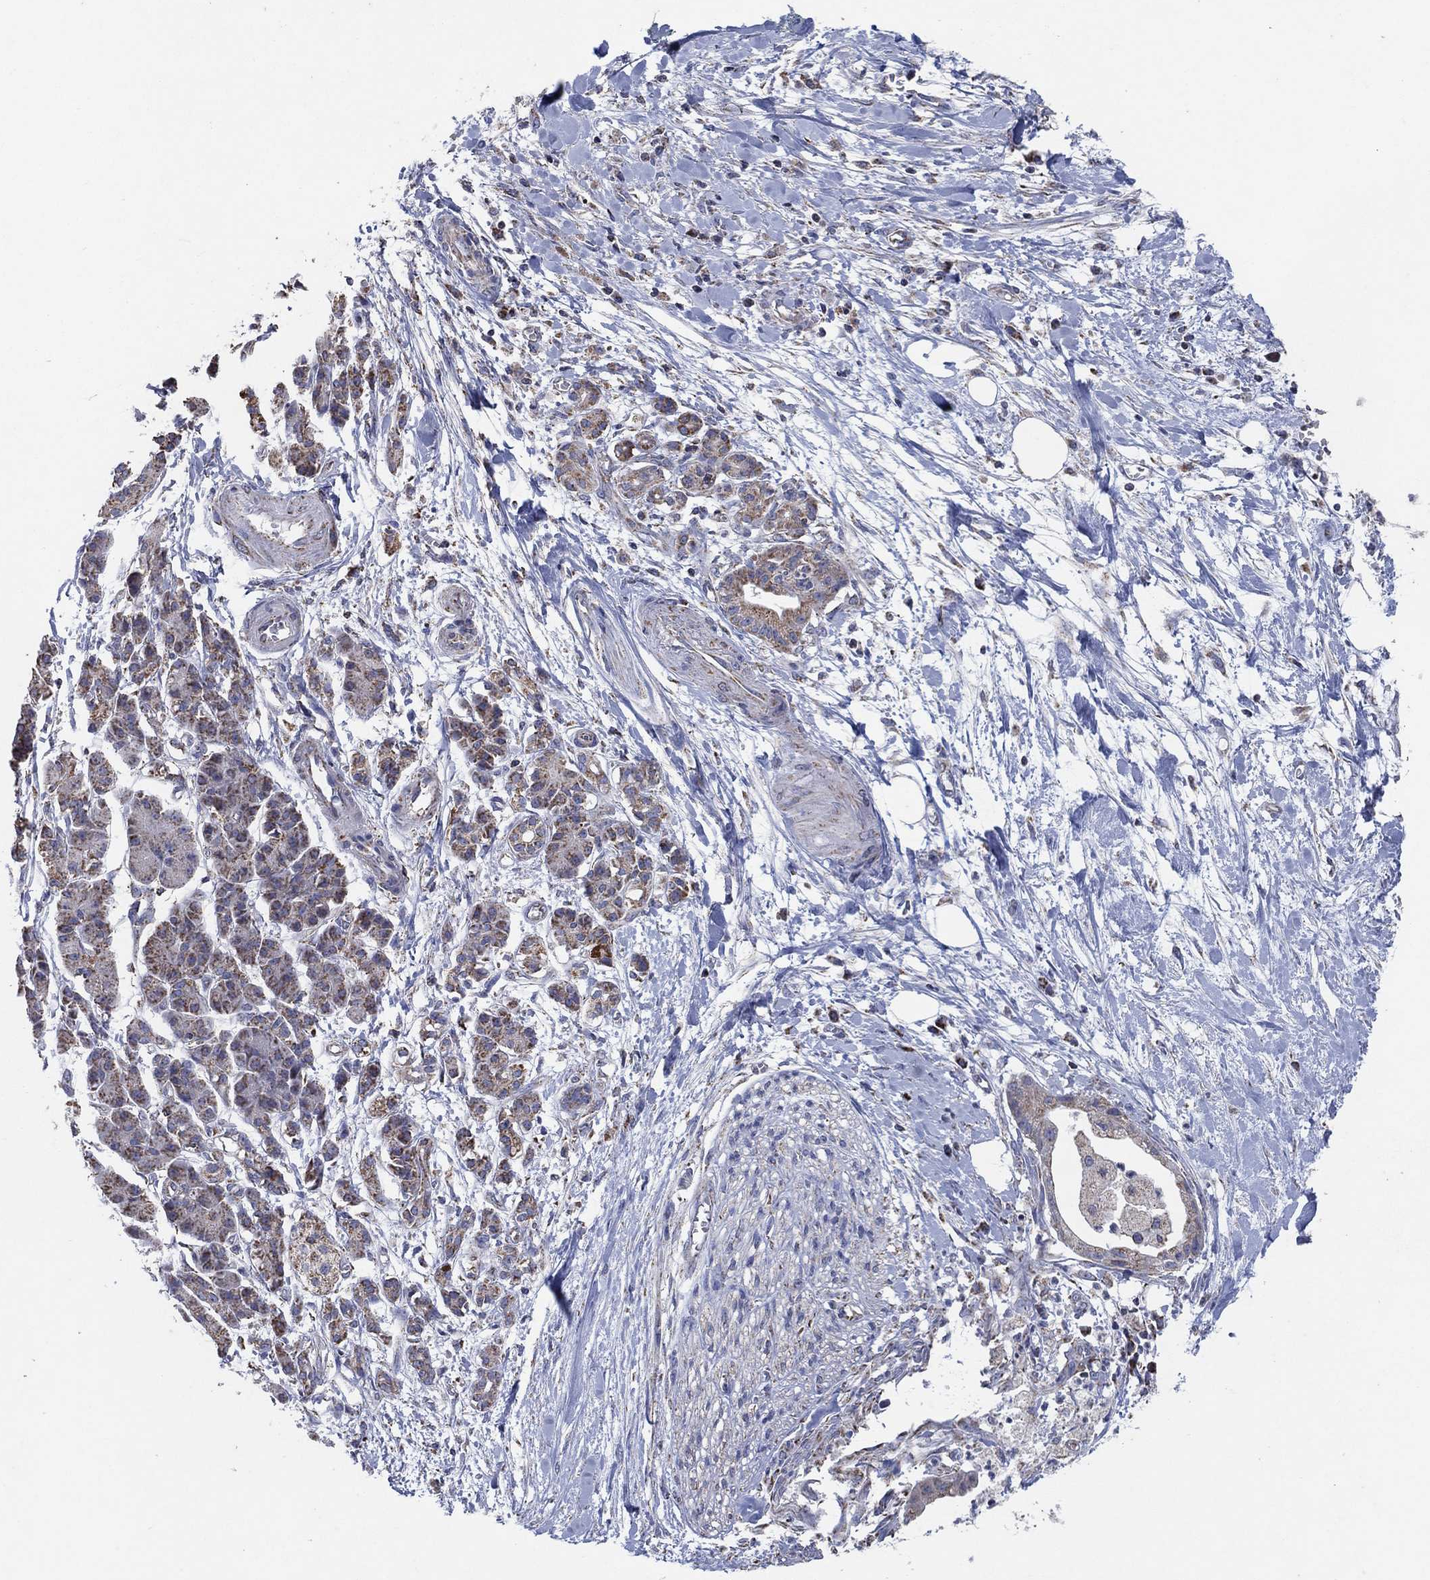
{"staining": {"intensity": "strong", "quantity": "<25%", "location": "cytoplasmic/membranous"}, "tissue": "pancreatic cancer", "cell_type": "Tumor cells", "image_type": "cancer", "snomed": [{"axis": "morphology", "description": "Normal tissue, NOS"}, {"axis": "morphology", "description": "Adenocarcinoma, NOS"}, {"axis": "topography", "description": "Lymph node"}, {"axis": "topography", "description": "Pancreas"}], "caption": "Pancreatic cancer stained with a protein marker reveals strong staining in tumor cells.", "gene": "C9orf85", "patient": {"sex": "female", "age": 58}}